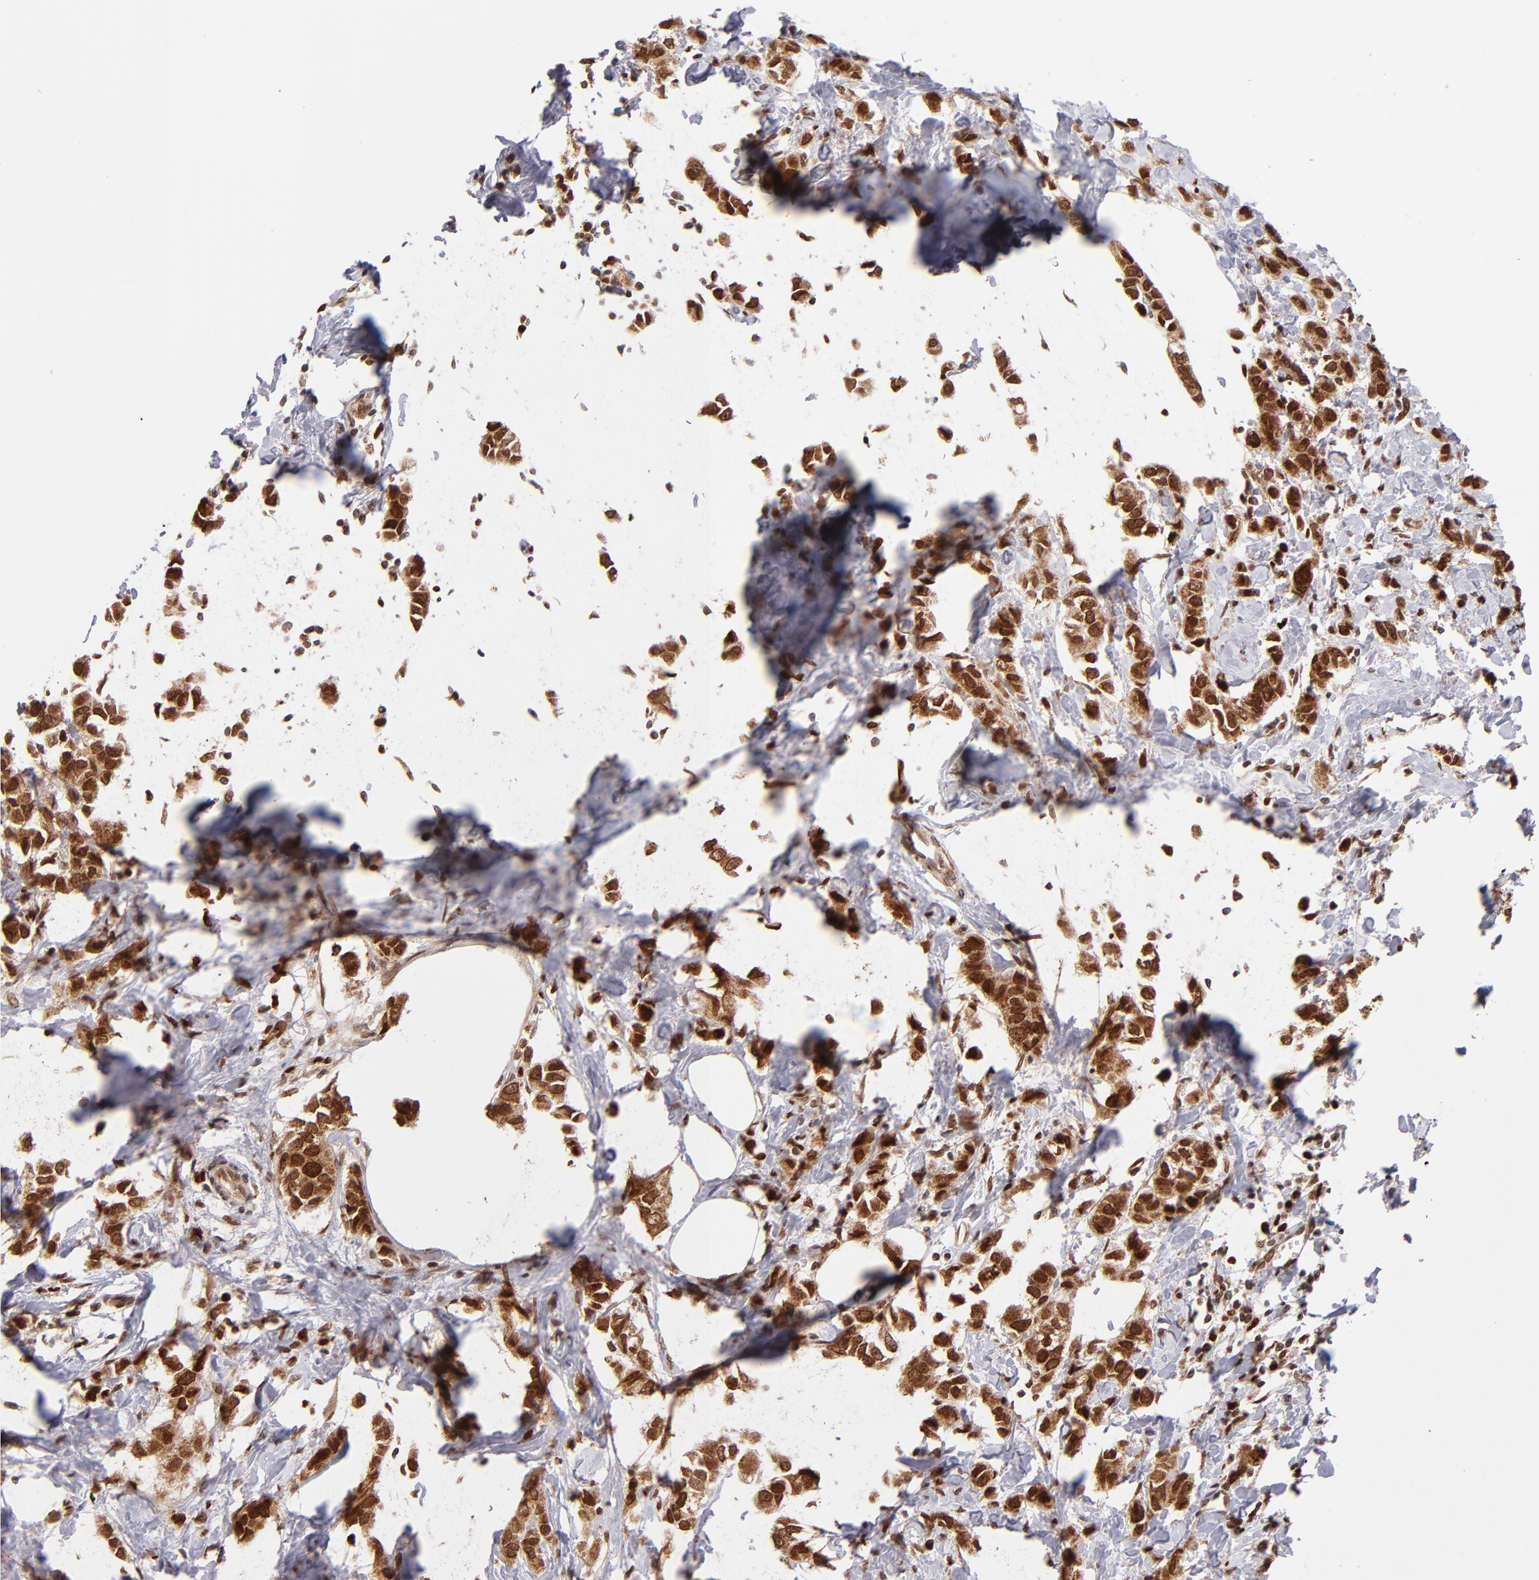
{"staining": {"intensity": "strong", "quantity": ">75%", "location": "cytoplasmic/membranous,nuclear"}, "tissue": "breast cancer", "cell_type": "Tumor cells", "image_type": "cancer", "snomed": [{"axis": "morphology", "description": "Normal tissue, NOS"}, {"axis": "morphology", "description": "Duct carcinoma"}, {"axis": "topography", "description": "Breast"}], "caption": "Tumor cells show high levels of strong cytoplasmic/membranous and nuclear positivity in approximately >75% of cells in human breast cancer.", "gene": "TOP1MT", "patient": {"sex": "female", "age": 50}}